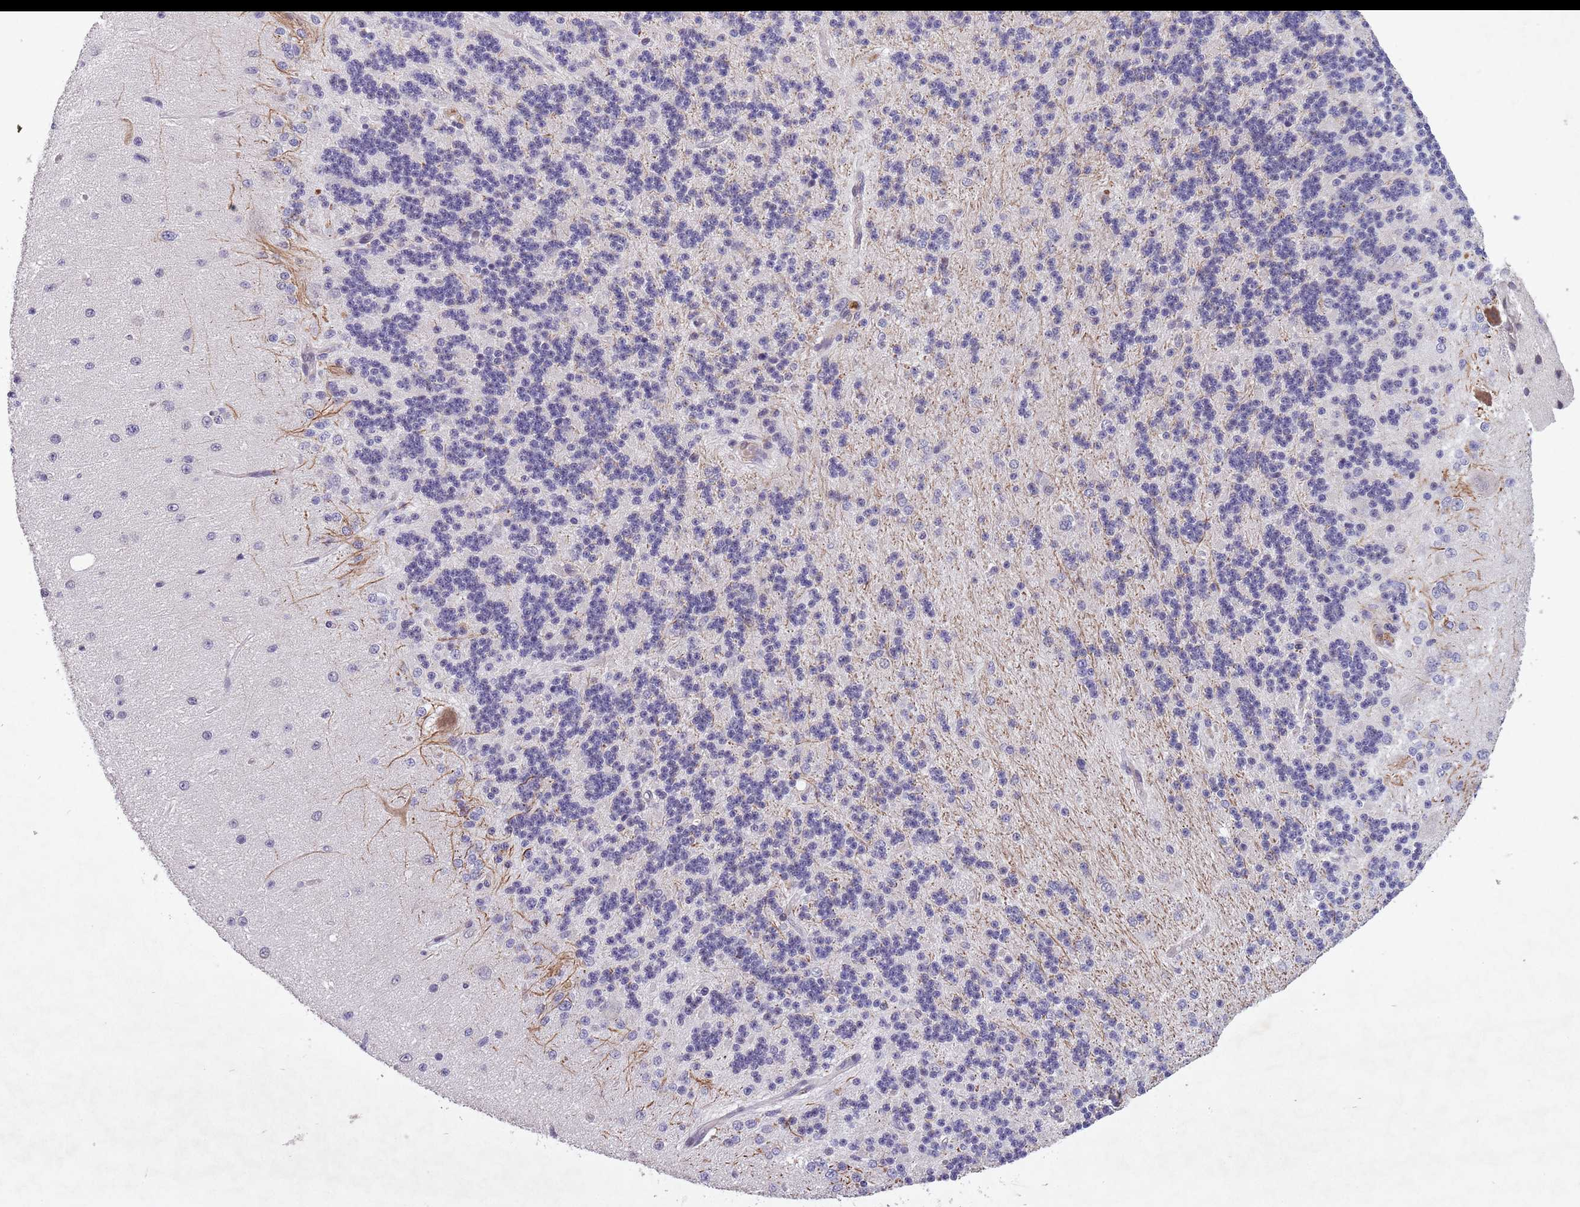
{"staining": {"intensity": "moderate", "quantity": "<25%", "location": "cytoplasmic/membranous"}, "tissue": "cerebellum", "cell_type": "Cells in granular layer", "image_type": "normal", "snomed": [{"axis": "morphology", "description": "Normal tissue, NOS"}, {"axis": "topography", "description": "Cerebellum"}], "caption": "Immunohistochemistry micrograph of normal cerebellum: human cerebellum stained using immunohistochemistry (IHC) demonstrates low levels of moderate protein expression localized specifically in the cytoplasmic/membranous of cells in granular layer, appearing as a cytoplasmic/membranous brown color.", "gene": "CBX6", "patient": {"sex": "female", "age": 29}}